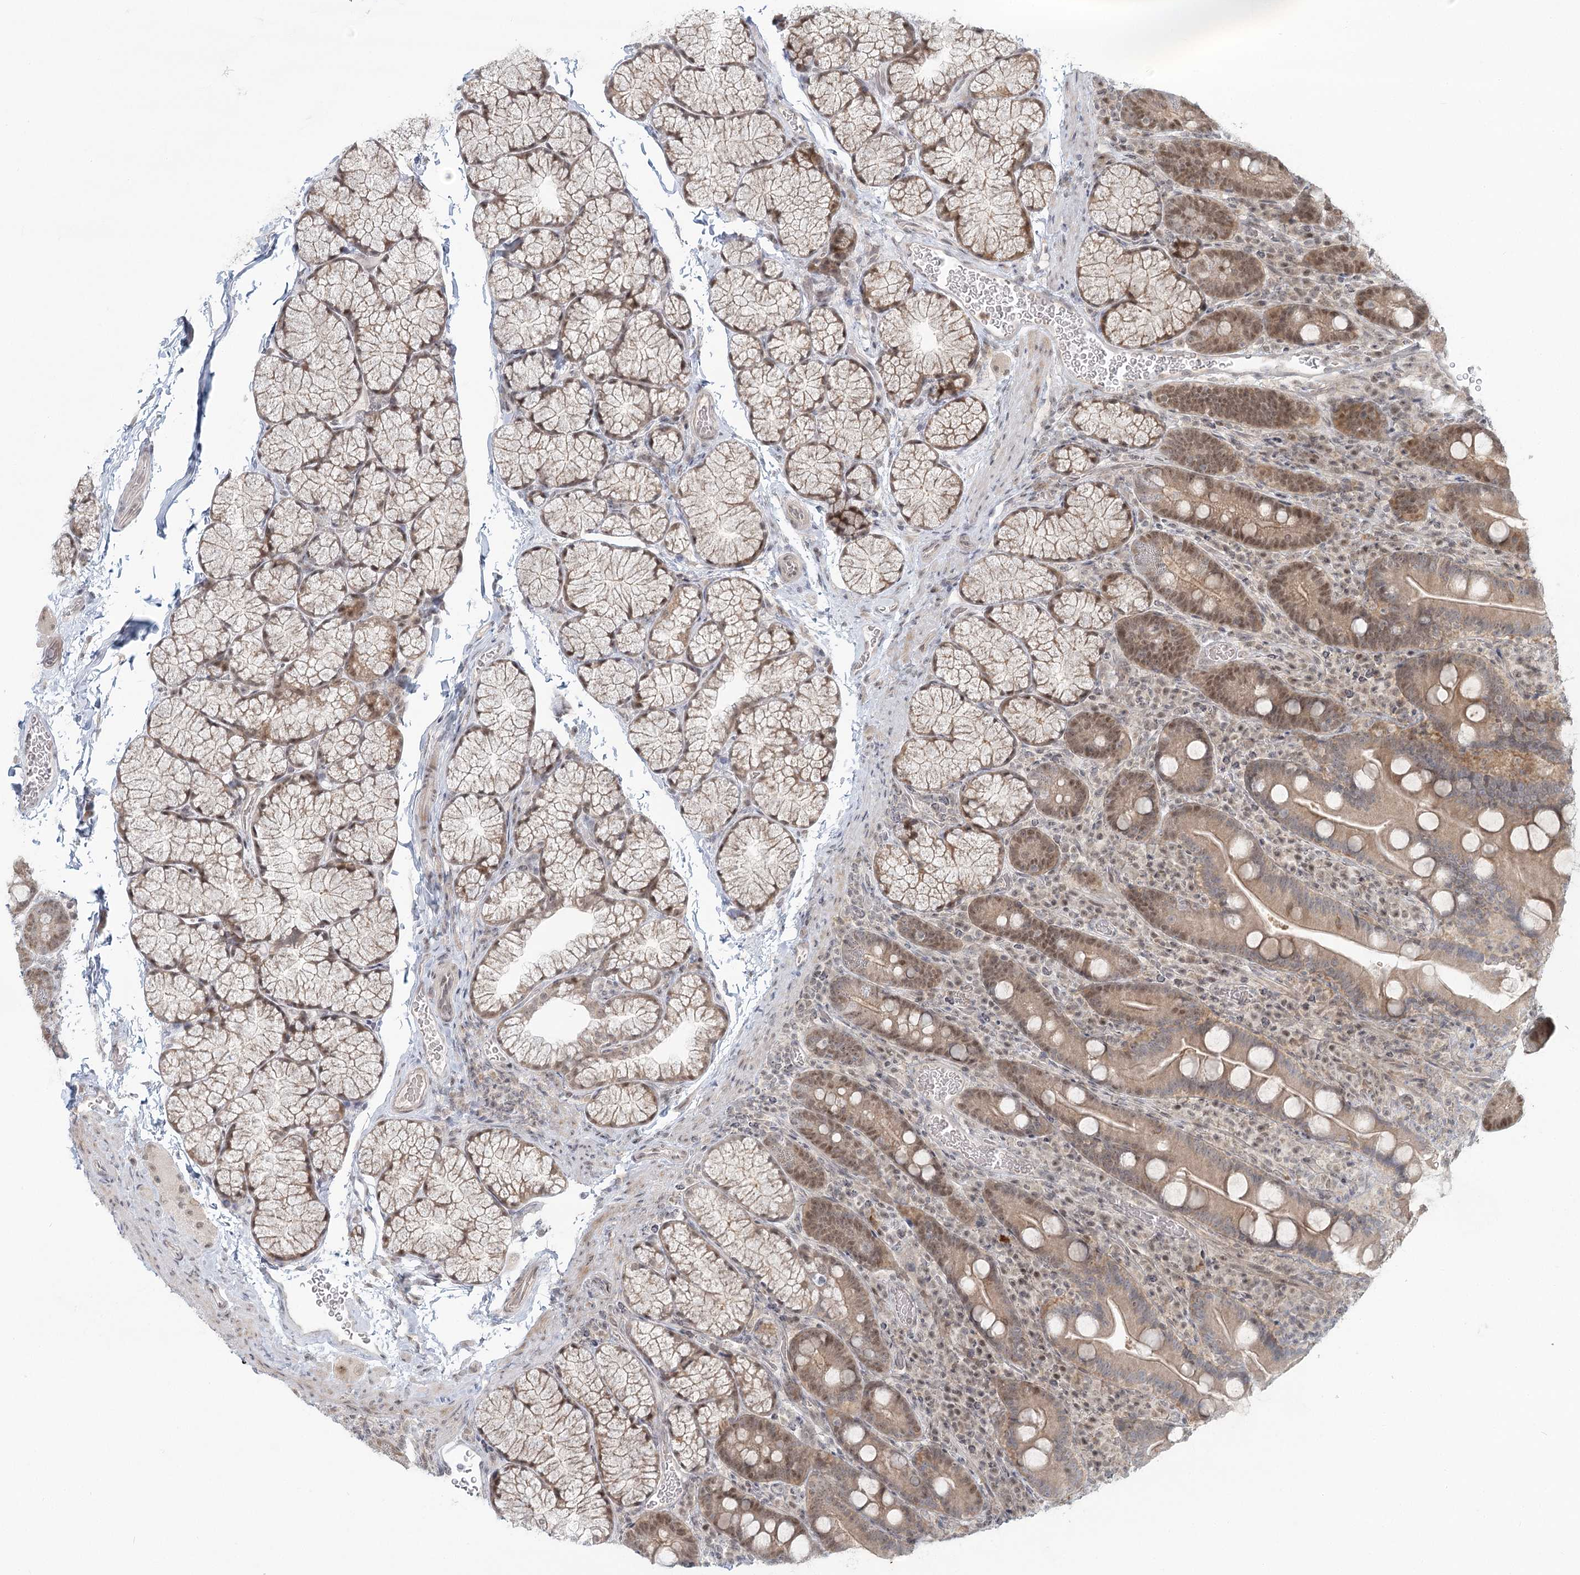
{"staining": {"intensity": "moderate", "quantity": "25%-75%", "location": "cytoplasmic/membranous,nuclear"}, "tissue": "duodenum", "cell_type": "Glandular cells", "image_type": "normal", "snomed": [{"axis": "morphology", "description": "Normal tissue, NOS"}, {"axis": "topography", "description": "Duodenum"}], "caption": "A medium amount of moderate cytoplasmic/membranous,nuclear positivity is present in approximately 25%-75% of glandular cells in unremarkable duodenum. The staining was performed using DAB (3,3'-diaminobenzidine), with brown indicating positive protein expression. Nuclei are stained blue with hematoxylin.", "gene": "R3HCC1L", "patient": {"sex": "male", "age": 35}}